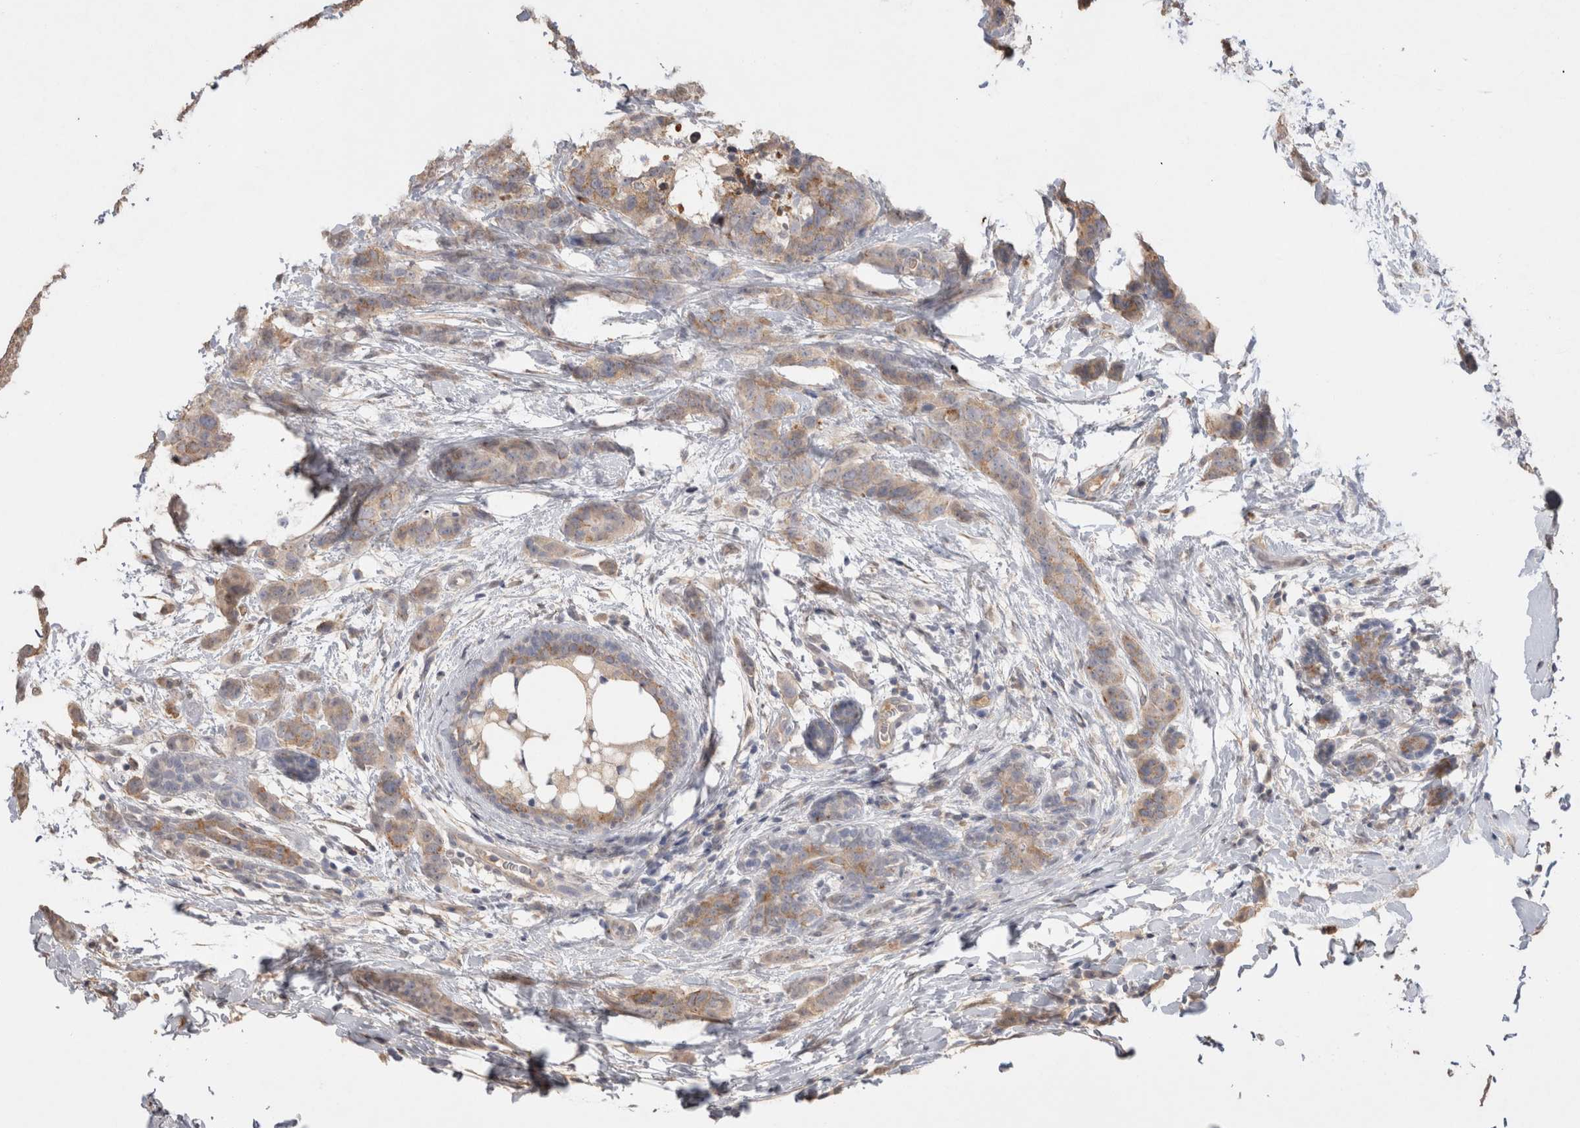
{"staining": {"intensity": "weak", "quantity": ">75%", "location": "cytoplasmic/membranous"}, "tissue": "breast cancer", "cell_type": "Tumor cells", "image_type": "cancer", "snomed": [{"axis": "morphology", "description": "Normal tissue, NOS"}, {"axis": "morphology", "description": "Duct carcinoma"}, {"axis": "topography", "description": "Breast"}], "caption": "DAB (3,3'-diaminobenzidine) immunohistochemical staining of human breast invasive ductal carcinoma demonstrates weak cytoplasmic/membranous protein staining in approximately >75% of tumor cells. (DAB IHC with brightfield microscopy, high magnification).", "gene": "NAALADL2", "patient": {"sex": "female", "age": 40}}